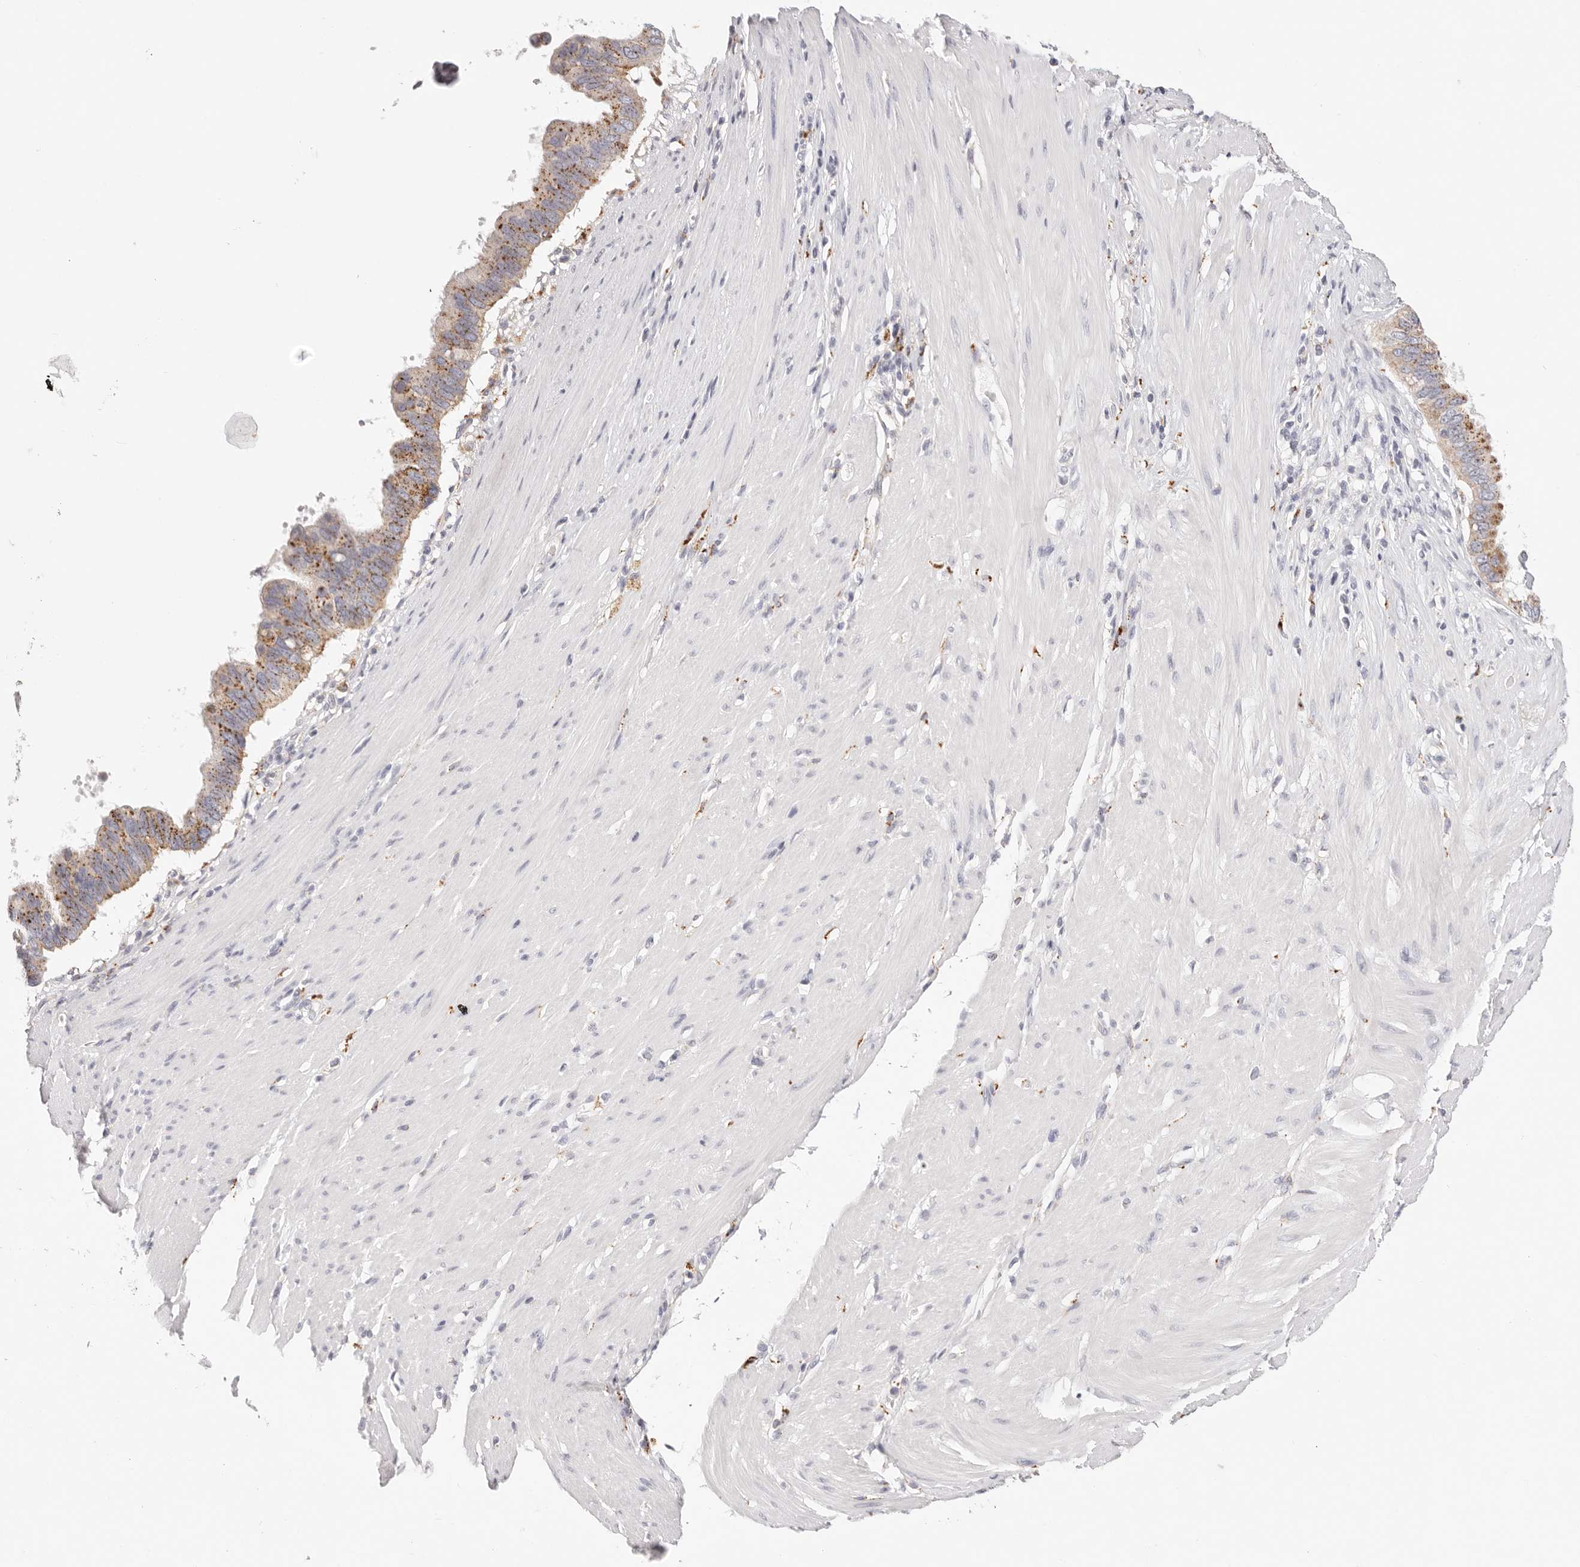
{"staining": {"intensity": "moderate", "quantity": ">75%", "location": "cytoplasmic/membranous"}, "tissue": "pancreatic cancer", "cell_type": "Tumor cells", "image_type": "cancer", "snomed": [{"axis": "morphology", "description": "Adenocarcinoma, NOS"}, {"axis": "topography", "description": "Pancreas"}], "caption": "Immunohistochemical staining of human pancreatic adenocarcinoma reveals medium levels of moderate cytoplasmic/membranous staining in approximately >75% of tumor cells. Using DAB (3,3'-diaminobenzidine) (brown) and hematoxylin (blue) stains, captured at high magnification using brightfield microscopy.", "gene": "STKLD1", "patient": {"sex": "female", "age": 56}}